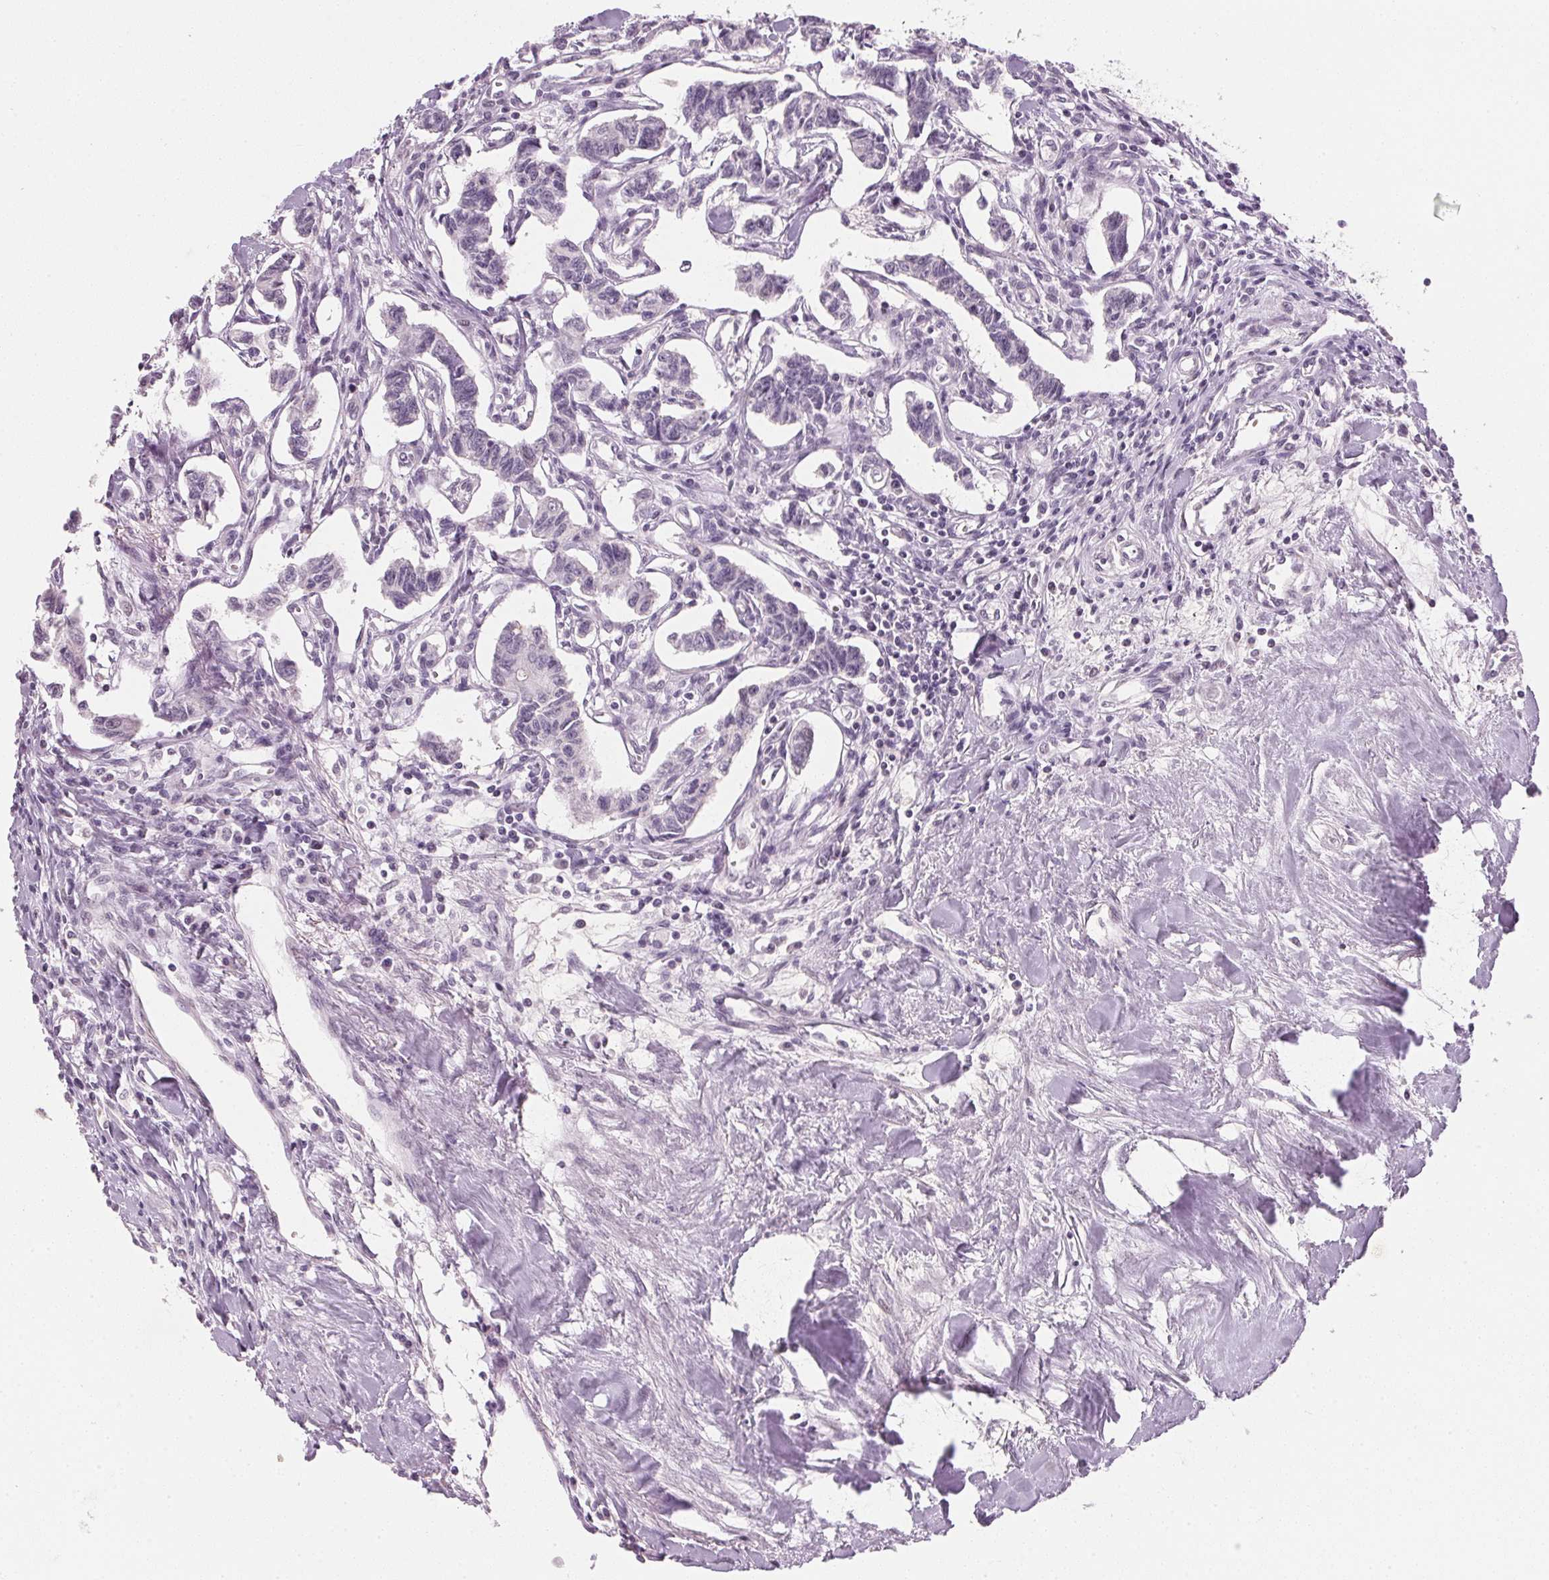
{"staining": {"intensity": "negative", "quantity": "none", "location": "none"}, "tissue": "carcinoid", "cell_type": "Tumor cells", "image_type": "cancer", "snomed": [{"axis": "morphology", "description": "Carcinoid, malignant, NOS"}, {"axis": "topography", "description": "Kidney"}], "caption": "Immunohistochemical staining of human carcinoid shows no significant staining in tumor cells.", "gene": "IGFBP1", "patient": {"sex": "female", "age": 41}}